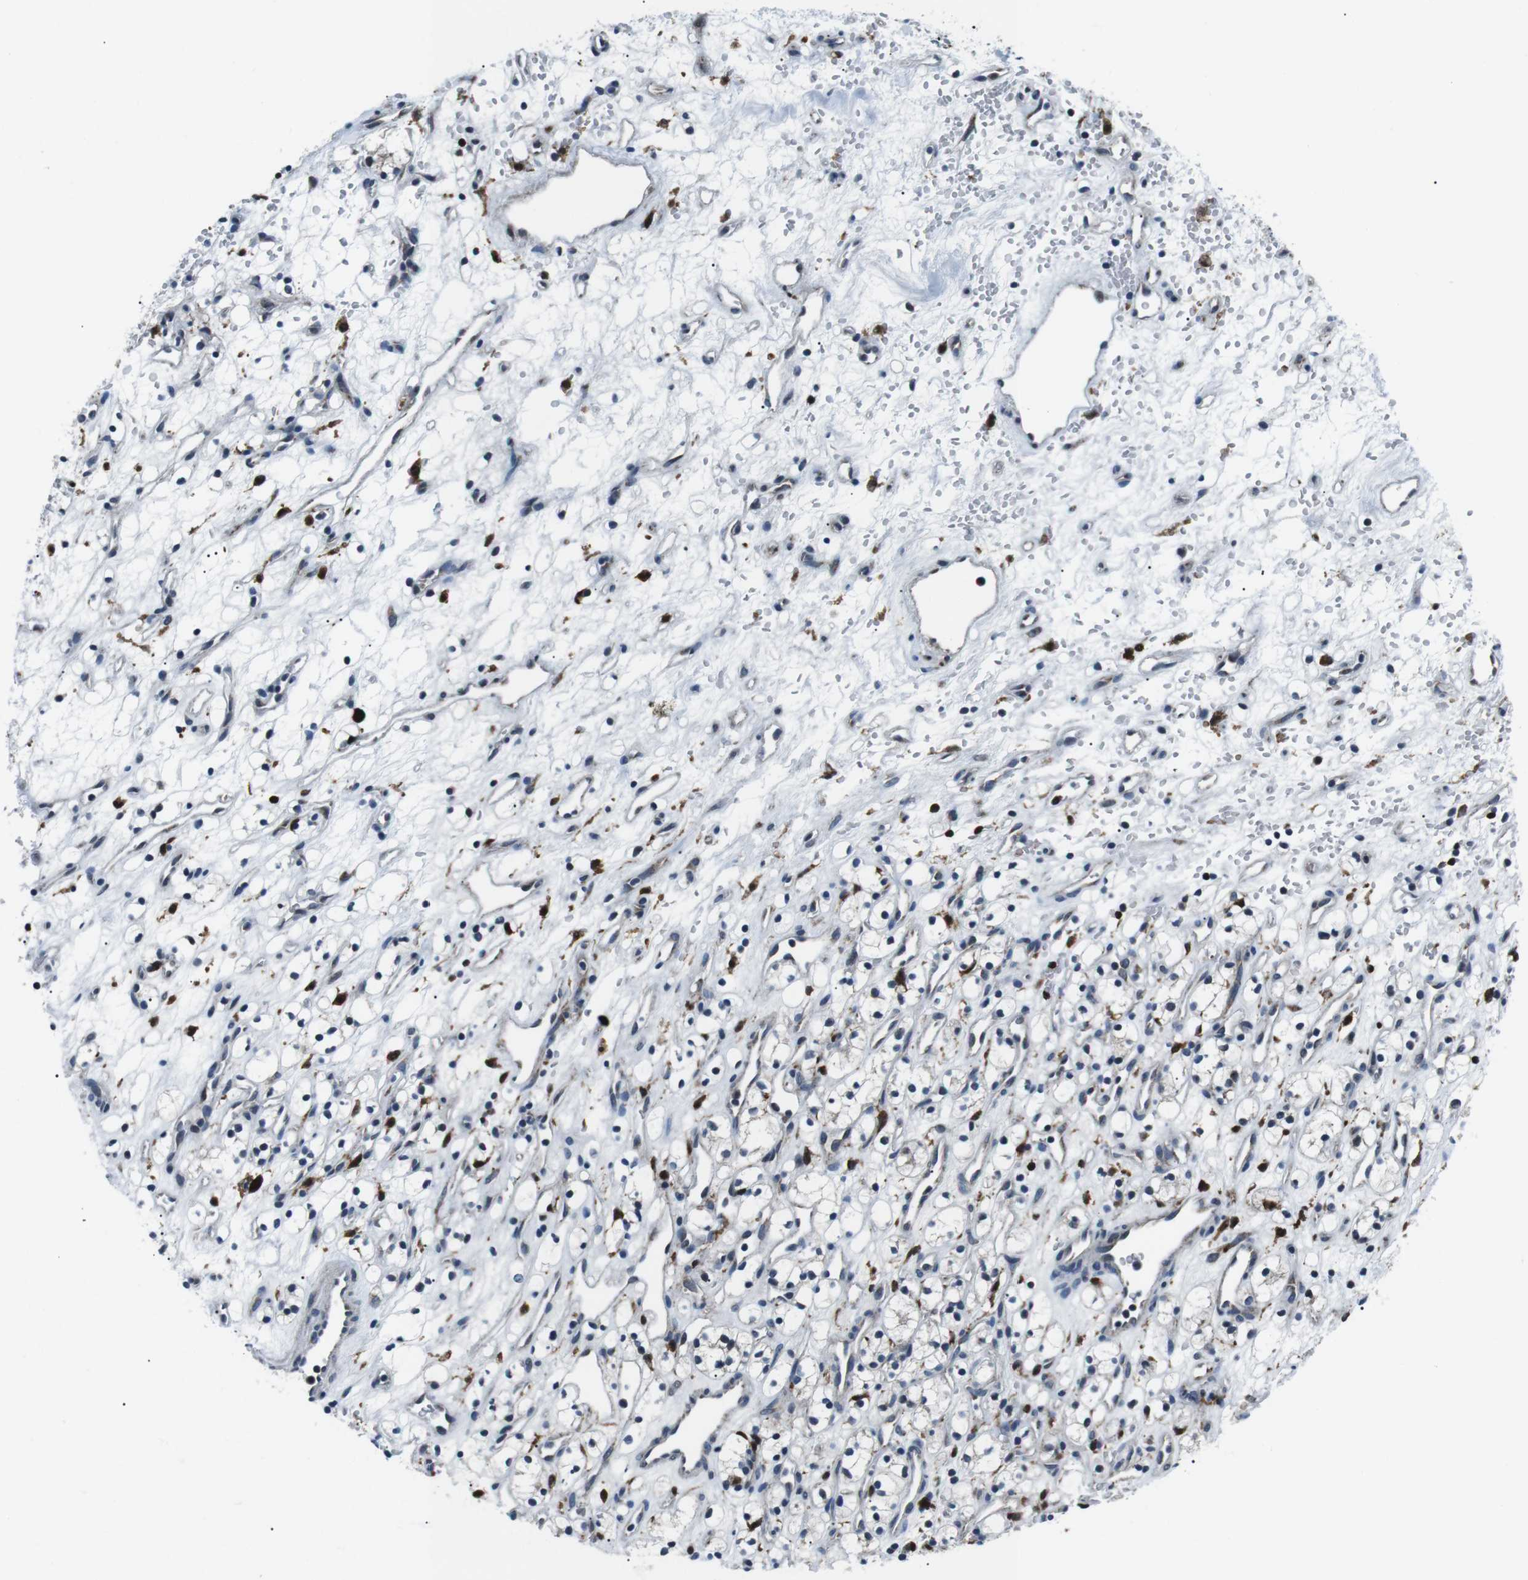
{"staining": {"intensity": "negative", "quantity": "none", "location": "none"}, "tissue": "renal cancer", "cell_type": "Tumor cells", "image_type": "cancer", "snomed": [{"axis": "morphology", "description": "Adenocarcinoma, NOS"}, {"axis": "topography", "description": "Kidney"}], "caption": "Tumor cells show no significant protein expression in adenocarcinoma (renal).", "gene": "BLNK", "patient": {"sex": "female", "age": 60}}